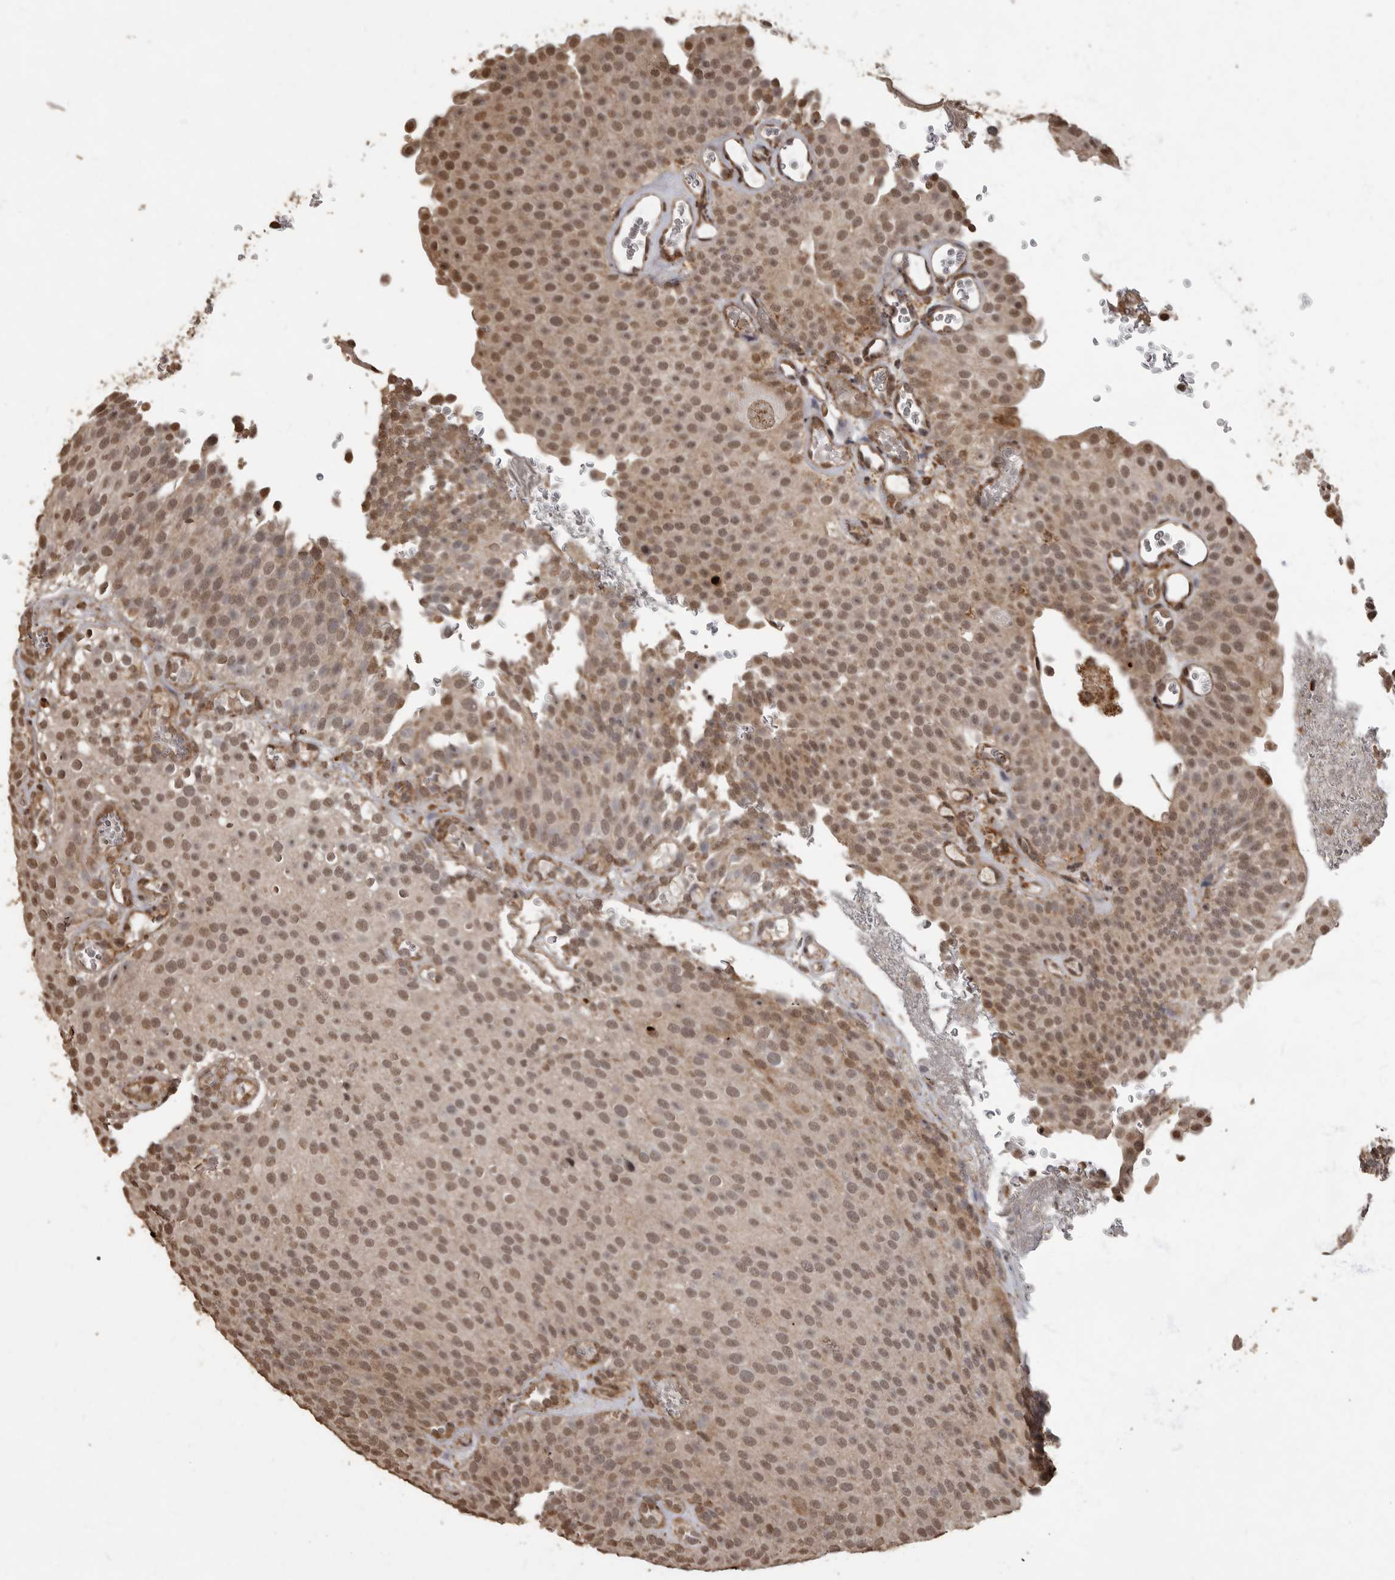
{"staining": {"intensity": "moderate", "quantity": ">75%", "location": "nuclear"}, "tissue": "urothelial cancer", "cell_type": "Tumor cells", "image_type": "cancer", "snomed": [{"axis": "morphology", "description": "Urothelial carcinoma, Low grade"}, {"axis": "topography", "description": "Urinary bladder"}], "caption": "Urothelial cancer stained with DAB (3,3'-diaminobenzidine) immunohistochemistry reveals medium levels of moderate nuclear positivity in about >75% of tumor cells.", "gene": "MAFG", "patient": {"sex": "male", "age": 78}}